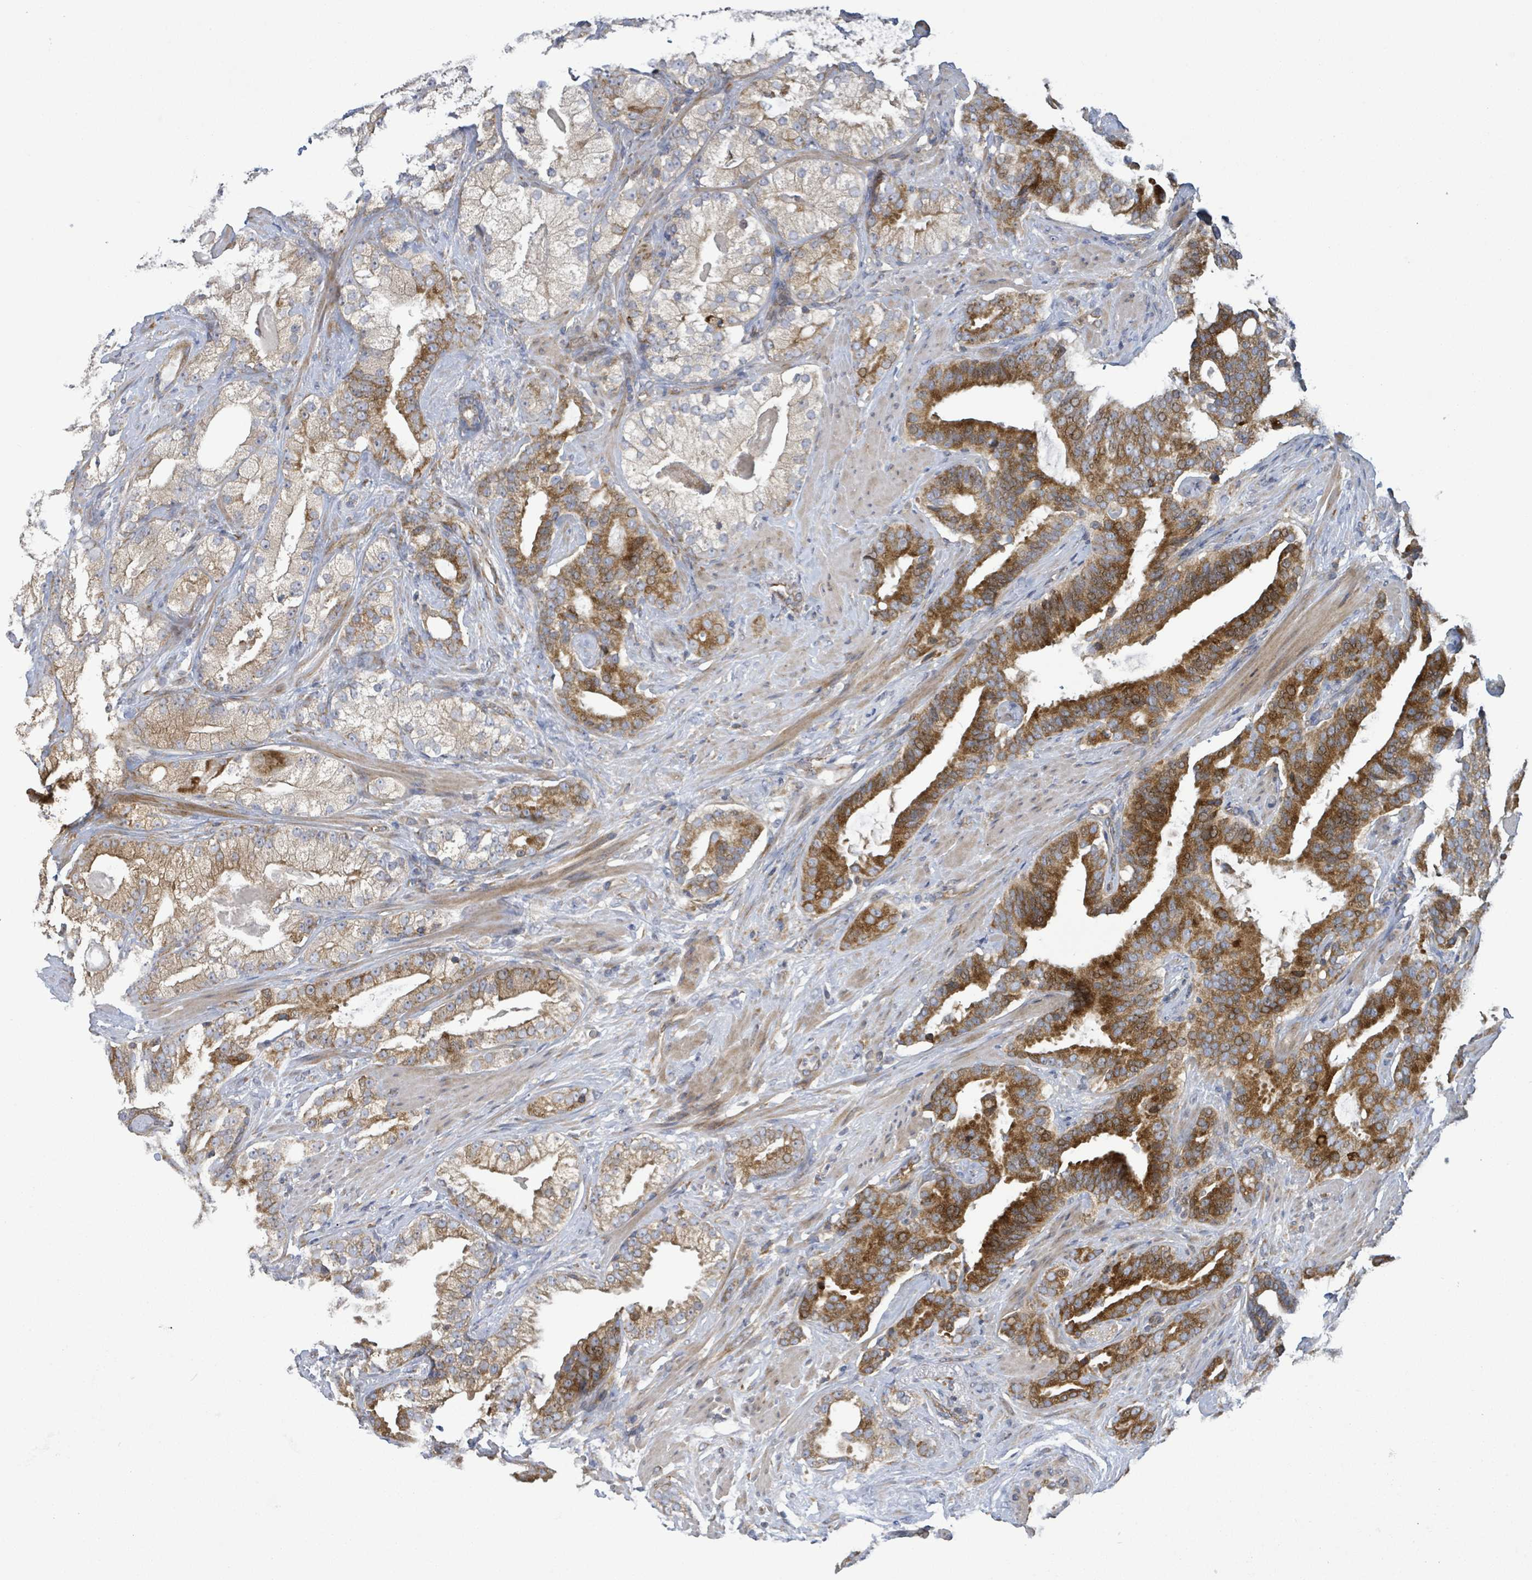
{"staining": {"intensity": "moderate", "quantity": "25%-75%", "location": "cytoplasmic/membranous"}, "tissue": "prostate cancer", "cell_type": "Tumor cells", "image_type": "cancer", "snomed": [{"axis": "morphology", "description": "Adenocarcinoma, High grade"}, {"axis": "topography", "description": "Prostate"}], "caption": "Immunohistochemistry histopathology image of prostate adenocarcinoma (high-grade) stained for a protein (brown), which reveals medium levels of moderate cytoplasmic/membranous staining in approximately 25%-75% of tumor cells.", "gene": "NOMO1", "patient": {"sex": "male", "age": 64}}